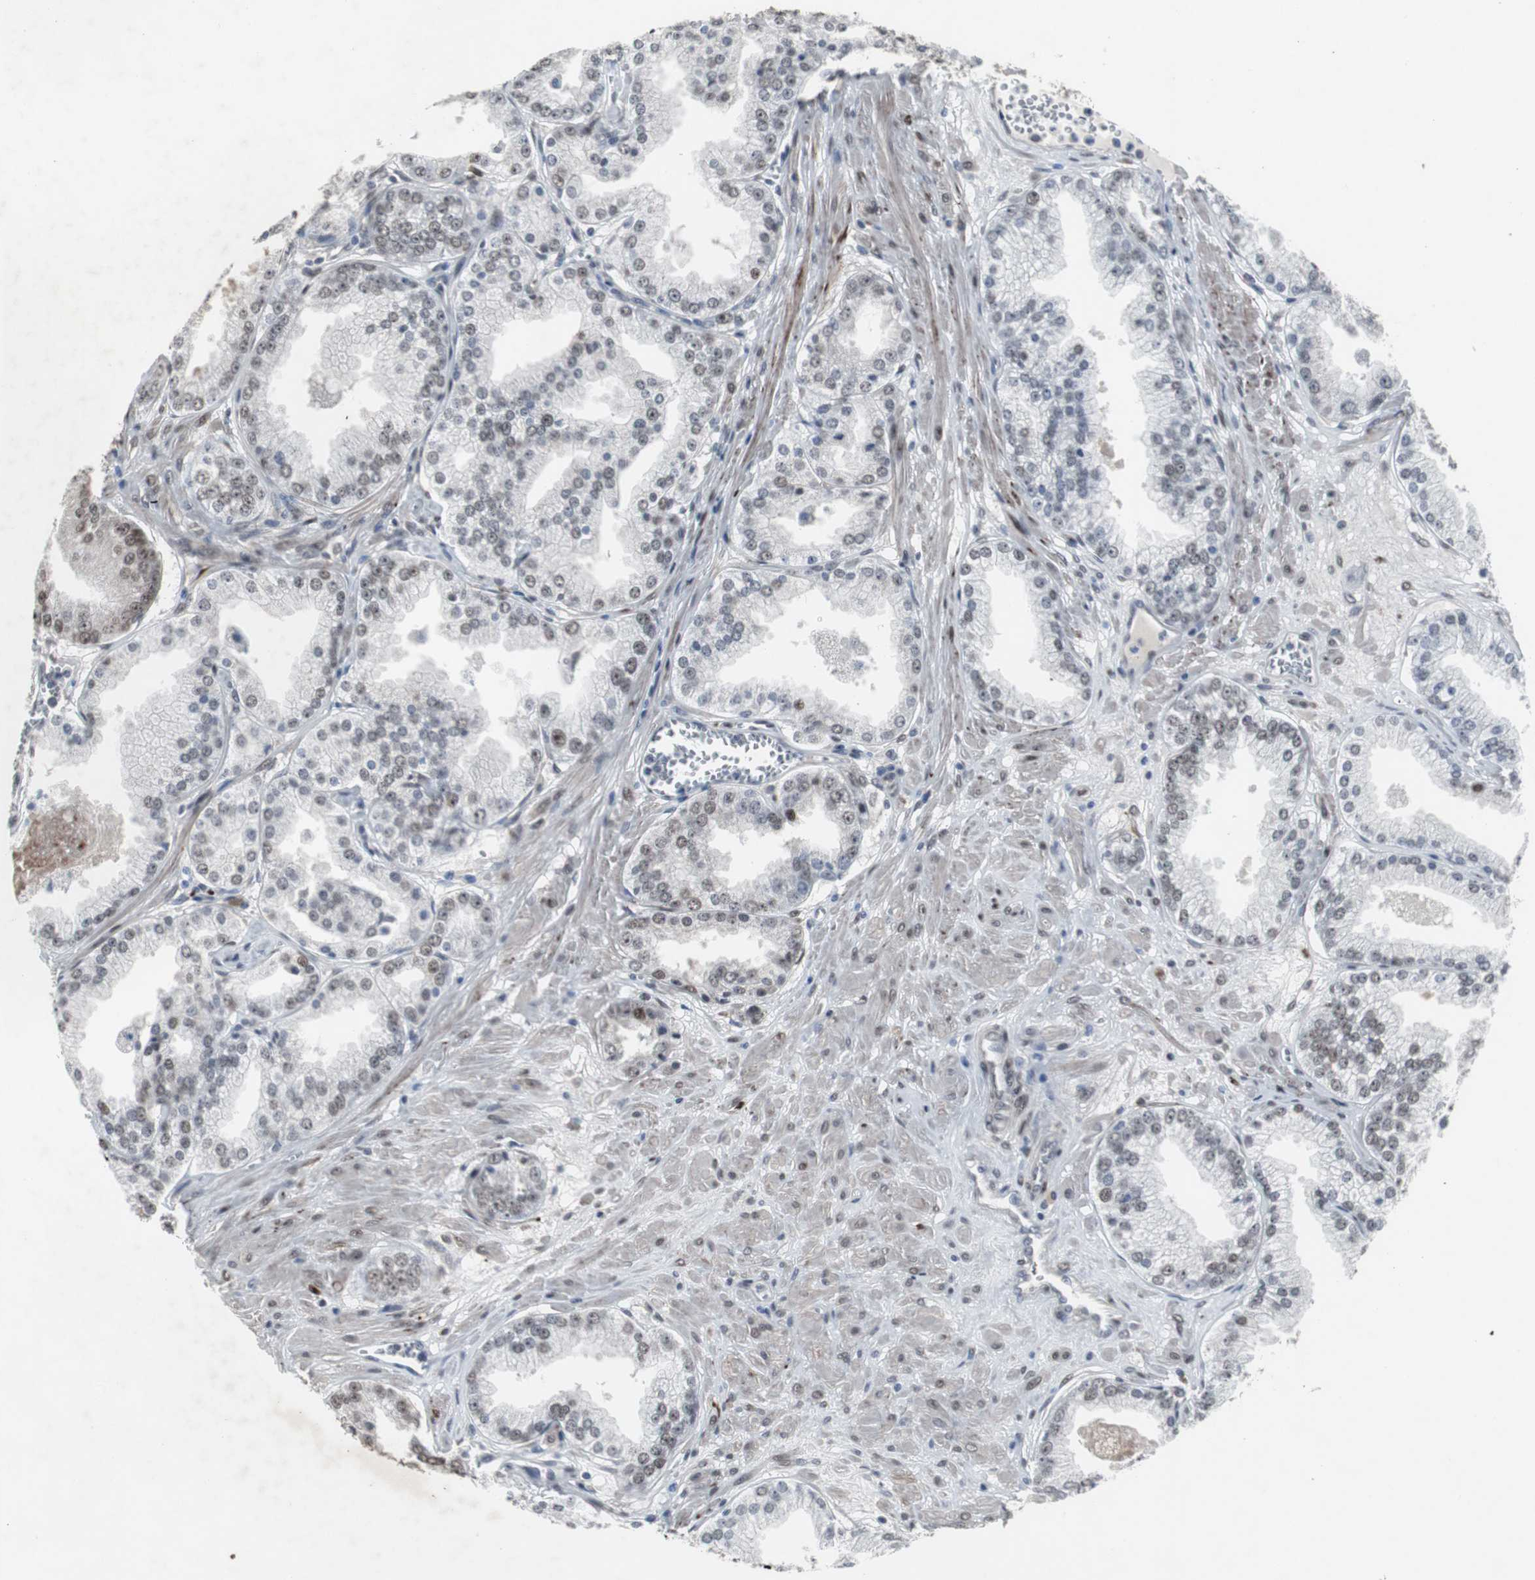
{"staining": {"intensity": "moderate", "quantity": ">75%", "location": "nuclear"}, "tissue": "prostate cancer", "cell_type": "Tumor cells", "image_type": "cancer", "snomed": [{"axis": "morphology", "description": "Adenocarcinoma, High grade"}, {"axis": "topography", "description": "Prostate"}], "caption": "Human prostate cancer (adenocarcinoma (high-grade)) stained with a brown dye exhibits moderate nuclear positive staining in approximately >75% of tumor cells.", "gene": "FOXP4", "patient": {"sex": "male", "age": 61}}